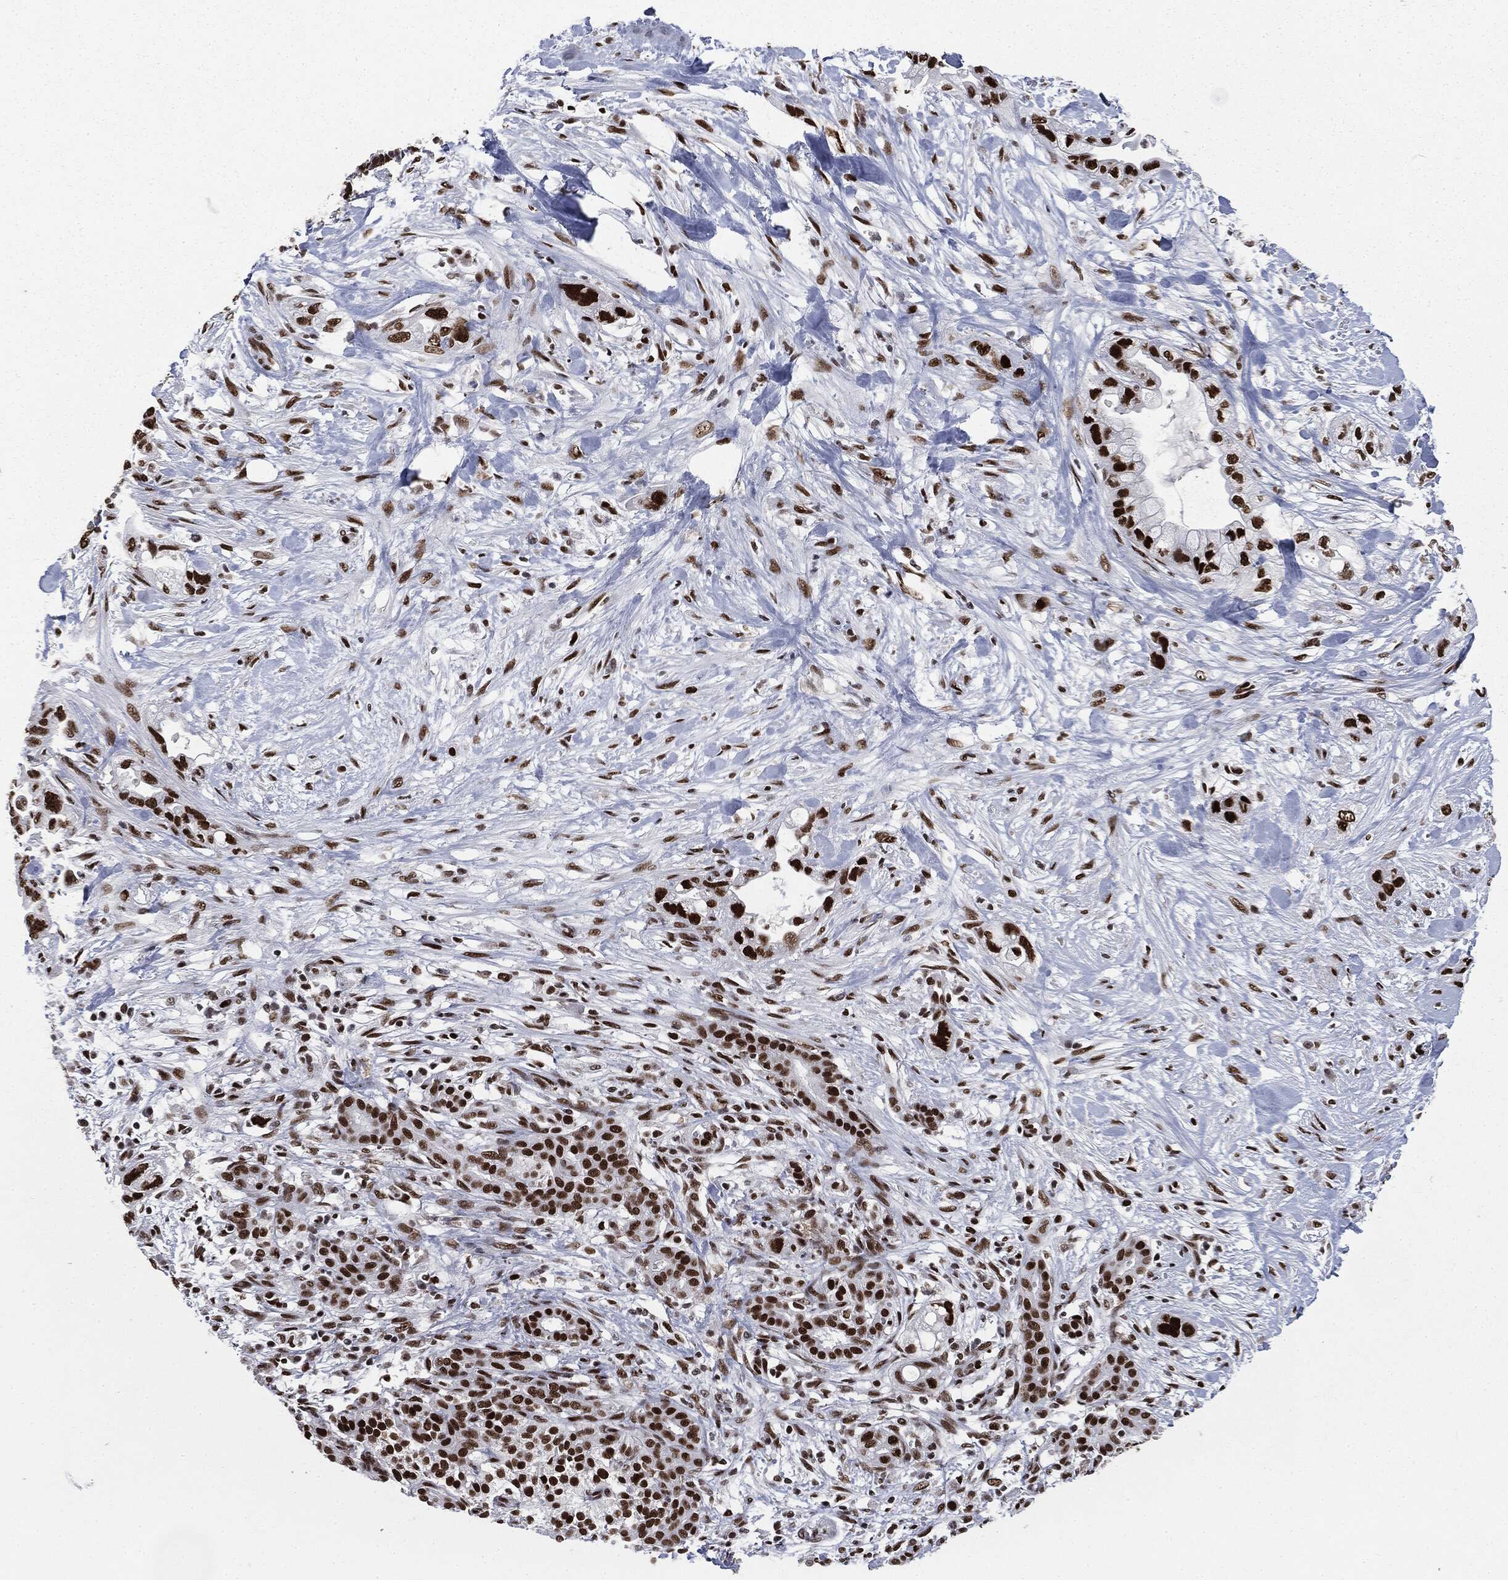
{"staining": {"intensity": "strong", "quantity": ">75%", "location": "nuclear"}, "tissue": "pancreatic cancer", "cell_type": "Tumor cells", "image_type": "cancer", "snomed": [{"axis": "morphology", "description": "Adenocarcinoma, NOS"}, {"axis": "topography", "description": "Pancreas"}], "caption": "Immunohistochemical staining of human pancreatic adenocarcinoma exhibits high levels of strong nuclear expression in about >75% of tumor cells.", "gene": "MSH2", "patient": {"sex": "male", "age": 44}}